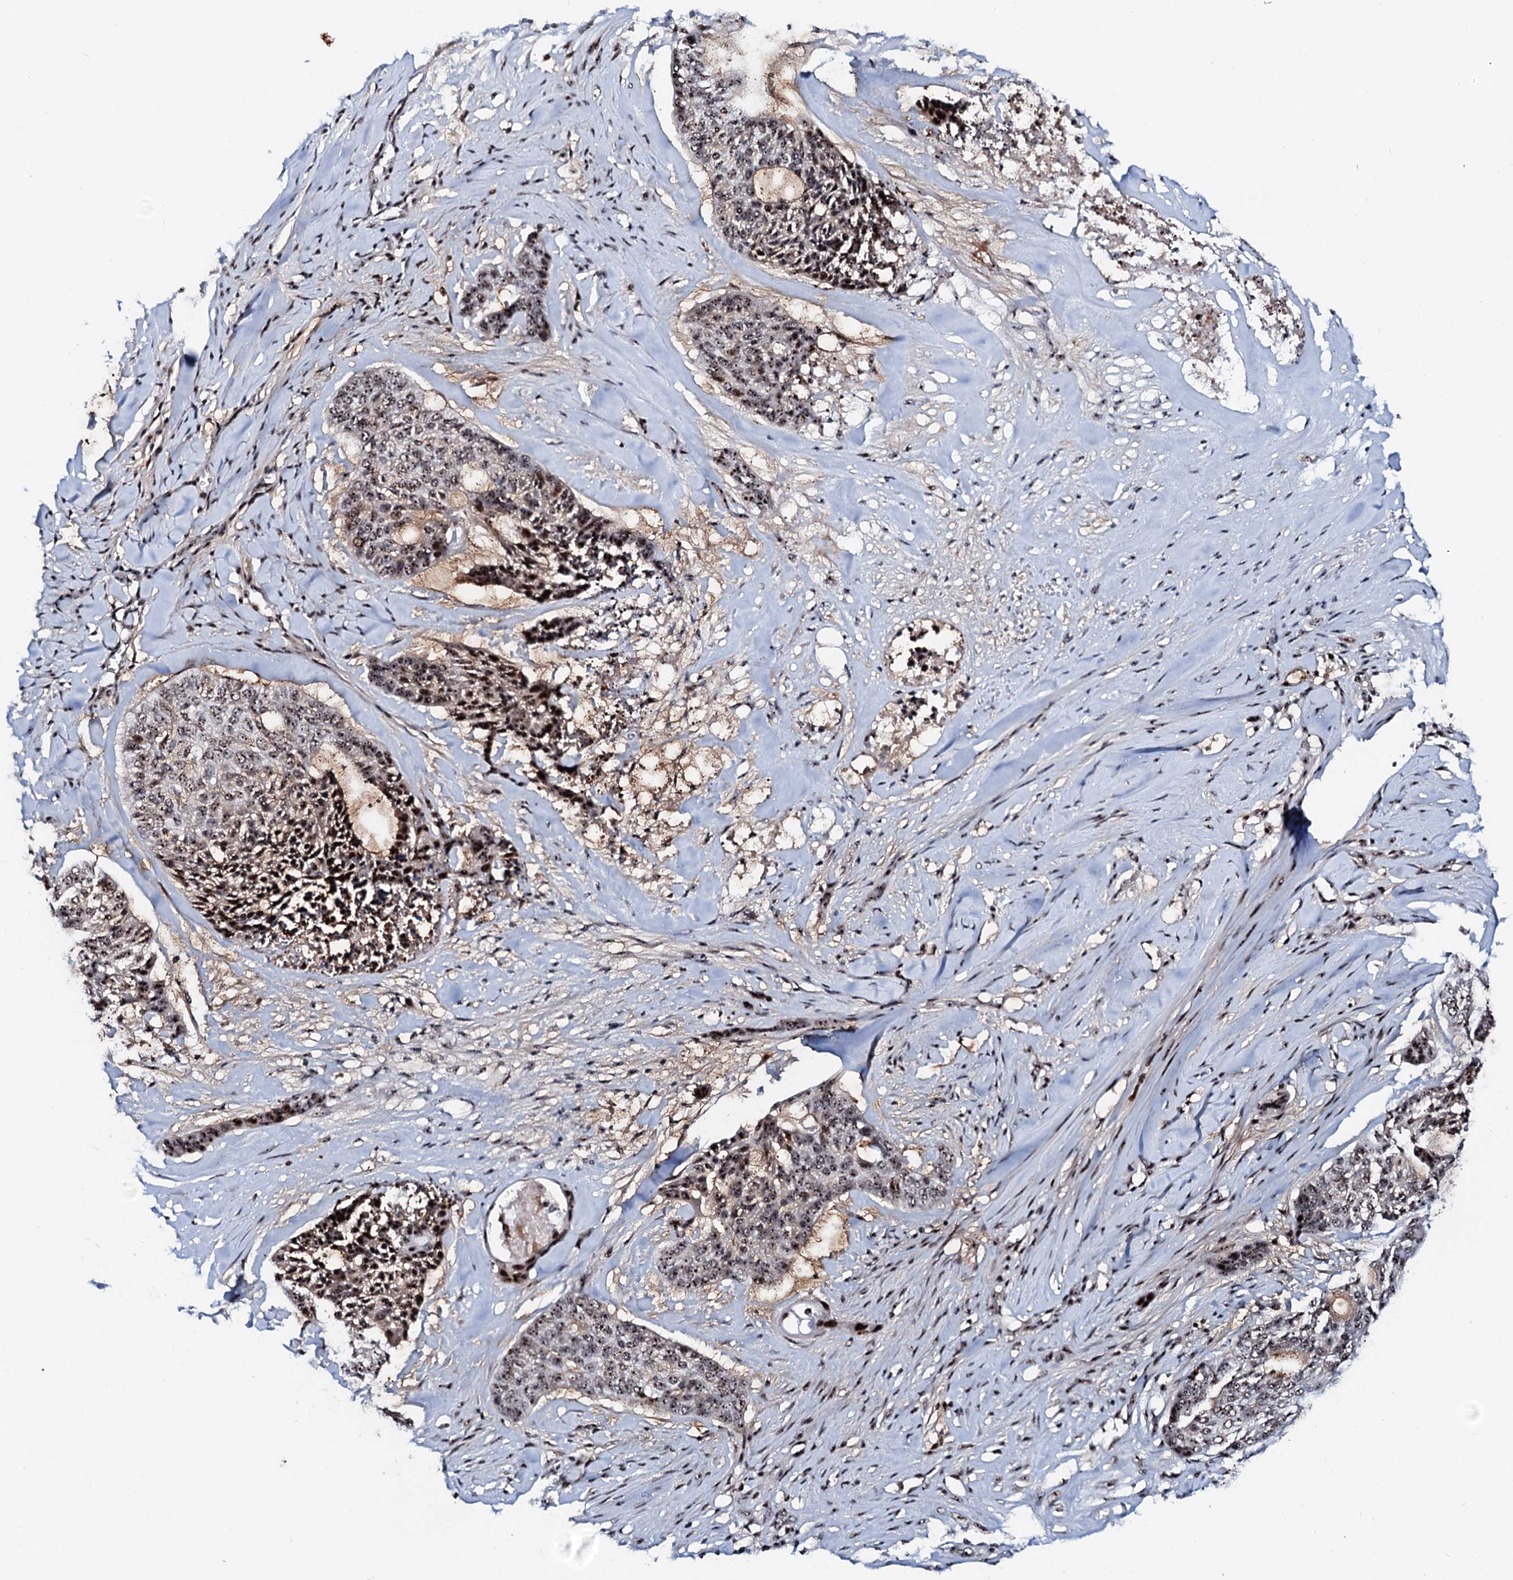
{"staining": {"intensity": "moderate", "quantity": ">75%", "location": "nuclear"}, "tissue": "skin cancer", "cell_type": "Tumor cells", "image_type": "cancer", "snomed": [{"axis": "morphology", "description": "Basal cell carcinoma"}, {"axis": "topography", "description": "Skin"}], "caption": "Human skin basal cell carcinoma stained with a protein marker displays moderate staining in tumor cells.", "gene": "NEUROG3", "patient": {"sex": "female", "age": 64}}